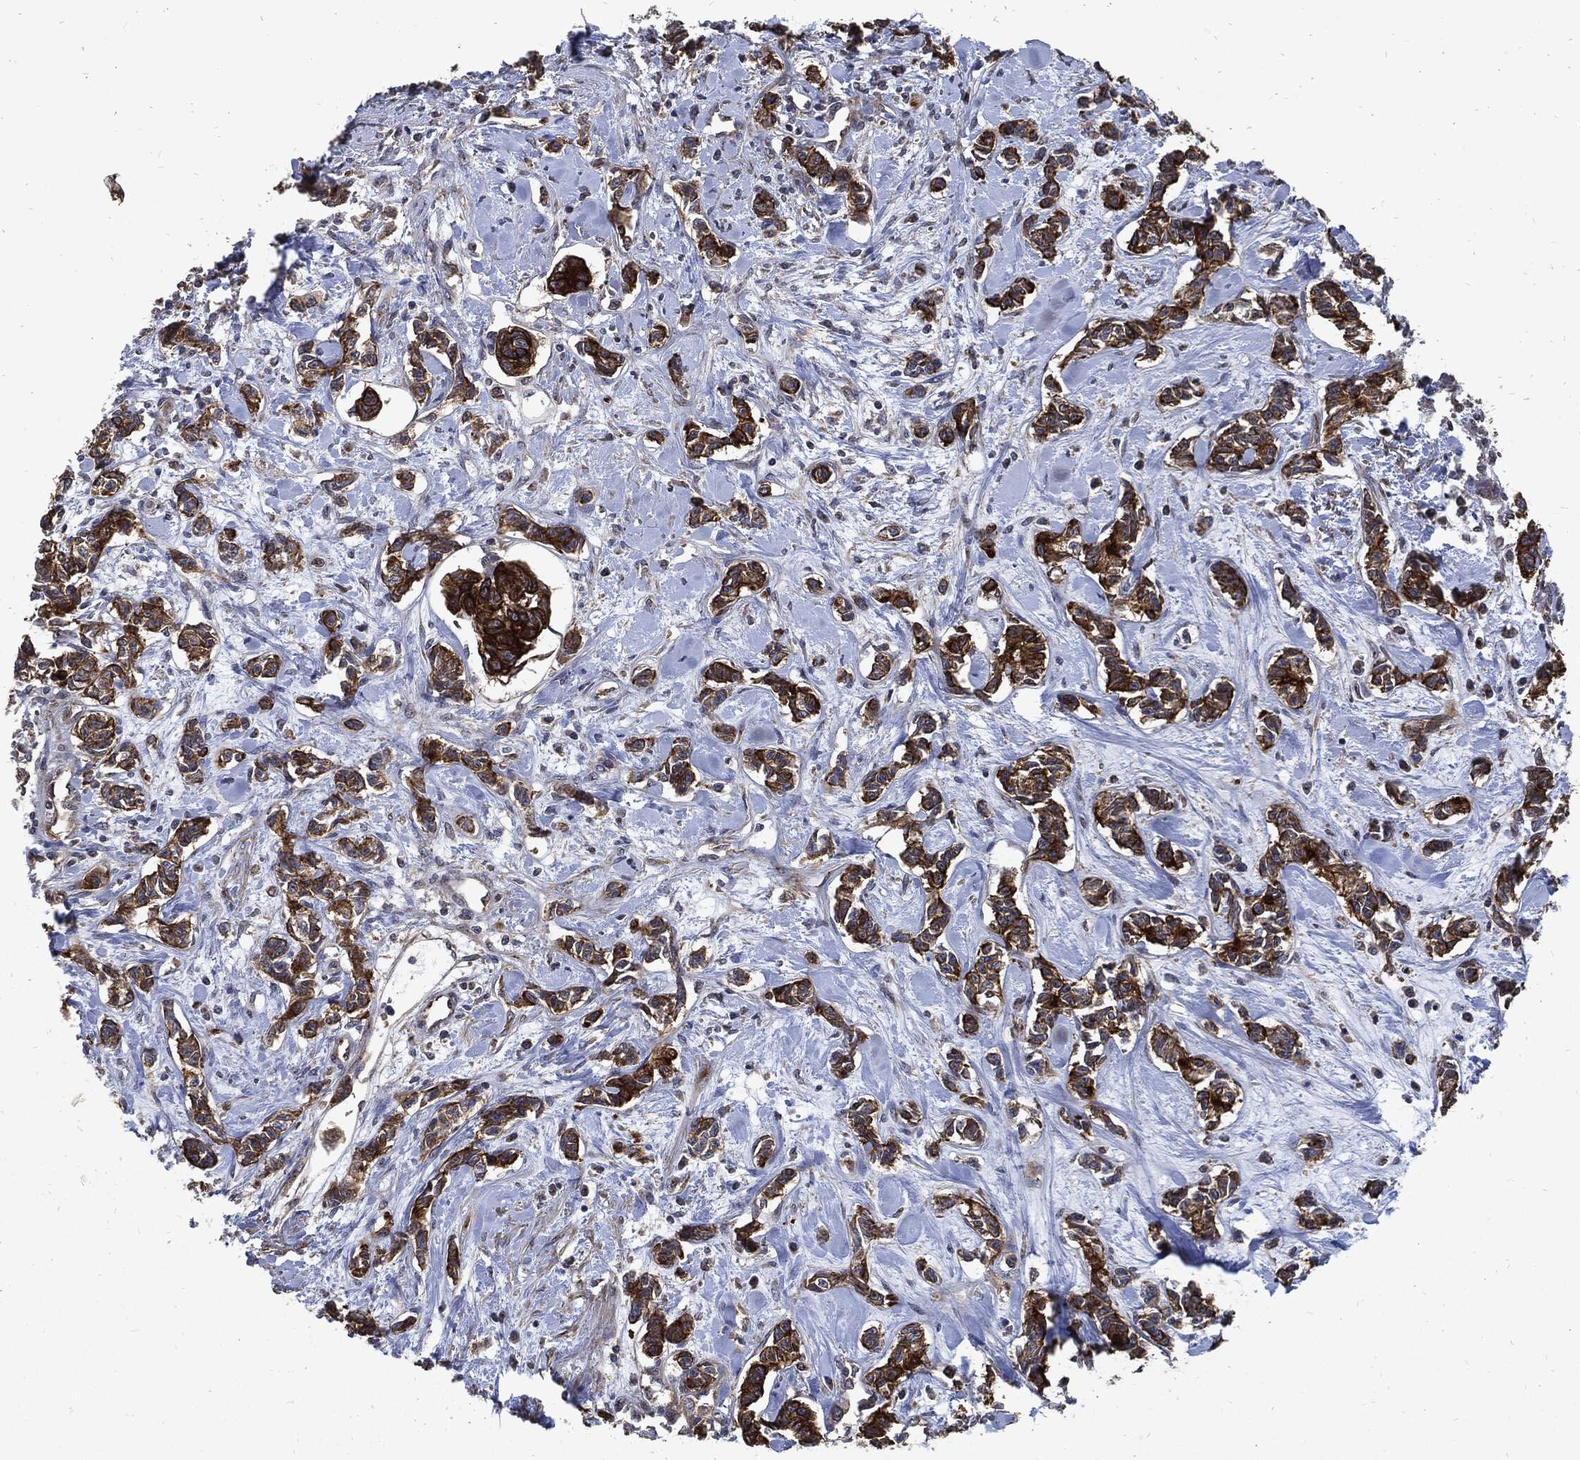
{"staining": {"intensity": "strong", "quantity": ">75%", "location": "cytoplasmic/membranous"}, "tissue": "carcinoid", "cell_type": "Tumor cells", "image_type": "cancer", "snomed": [{"axis": "morphology", "description": "Carcinoid, malignant, NOS"}, {"axis": "topography", "description": "Kidney"}], "caption": "Immunohistochemistry (IHC) staining of carcinoid (malignant), which exhibits high levels of strong cytoplasmic/membranous staining in approximately >75% of tumor cells indicating strong cytoplasmic/membranous protein staining. The staining was performed using DAB (3,3'-diaminobenzidine) (brown) for protein detection and nuclei were counterstained in hematoxylin (blue).", "gene": "DCTN1", "patient": {"sex": "female", "age": 41}}